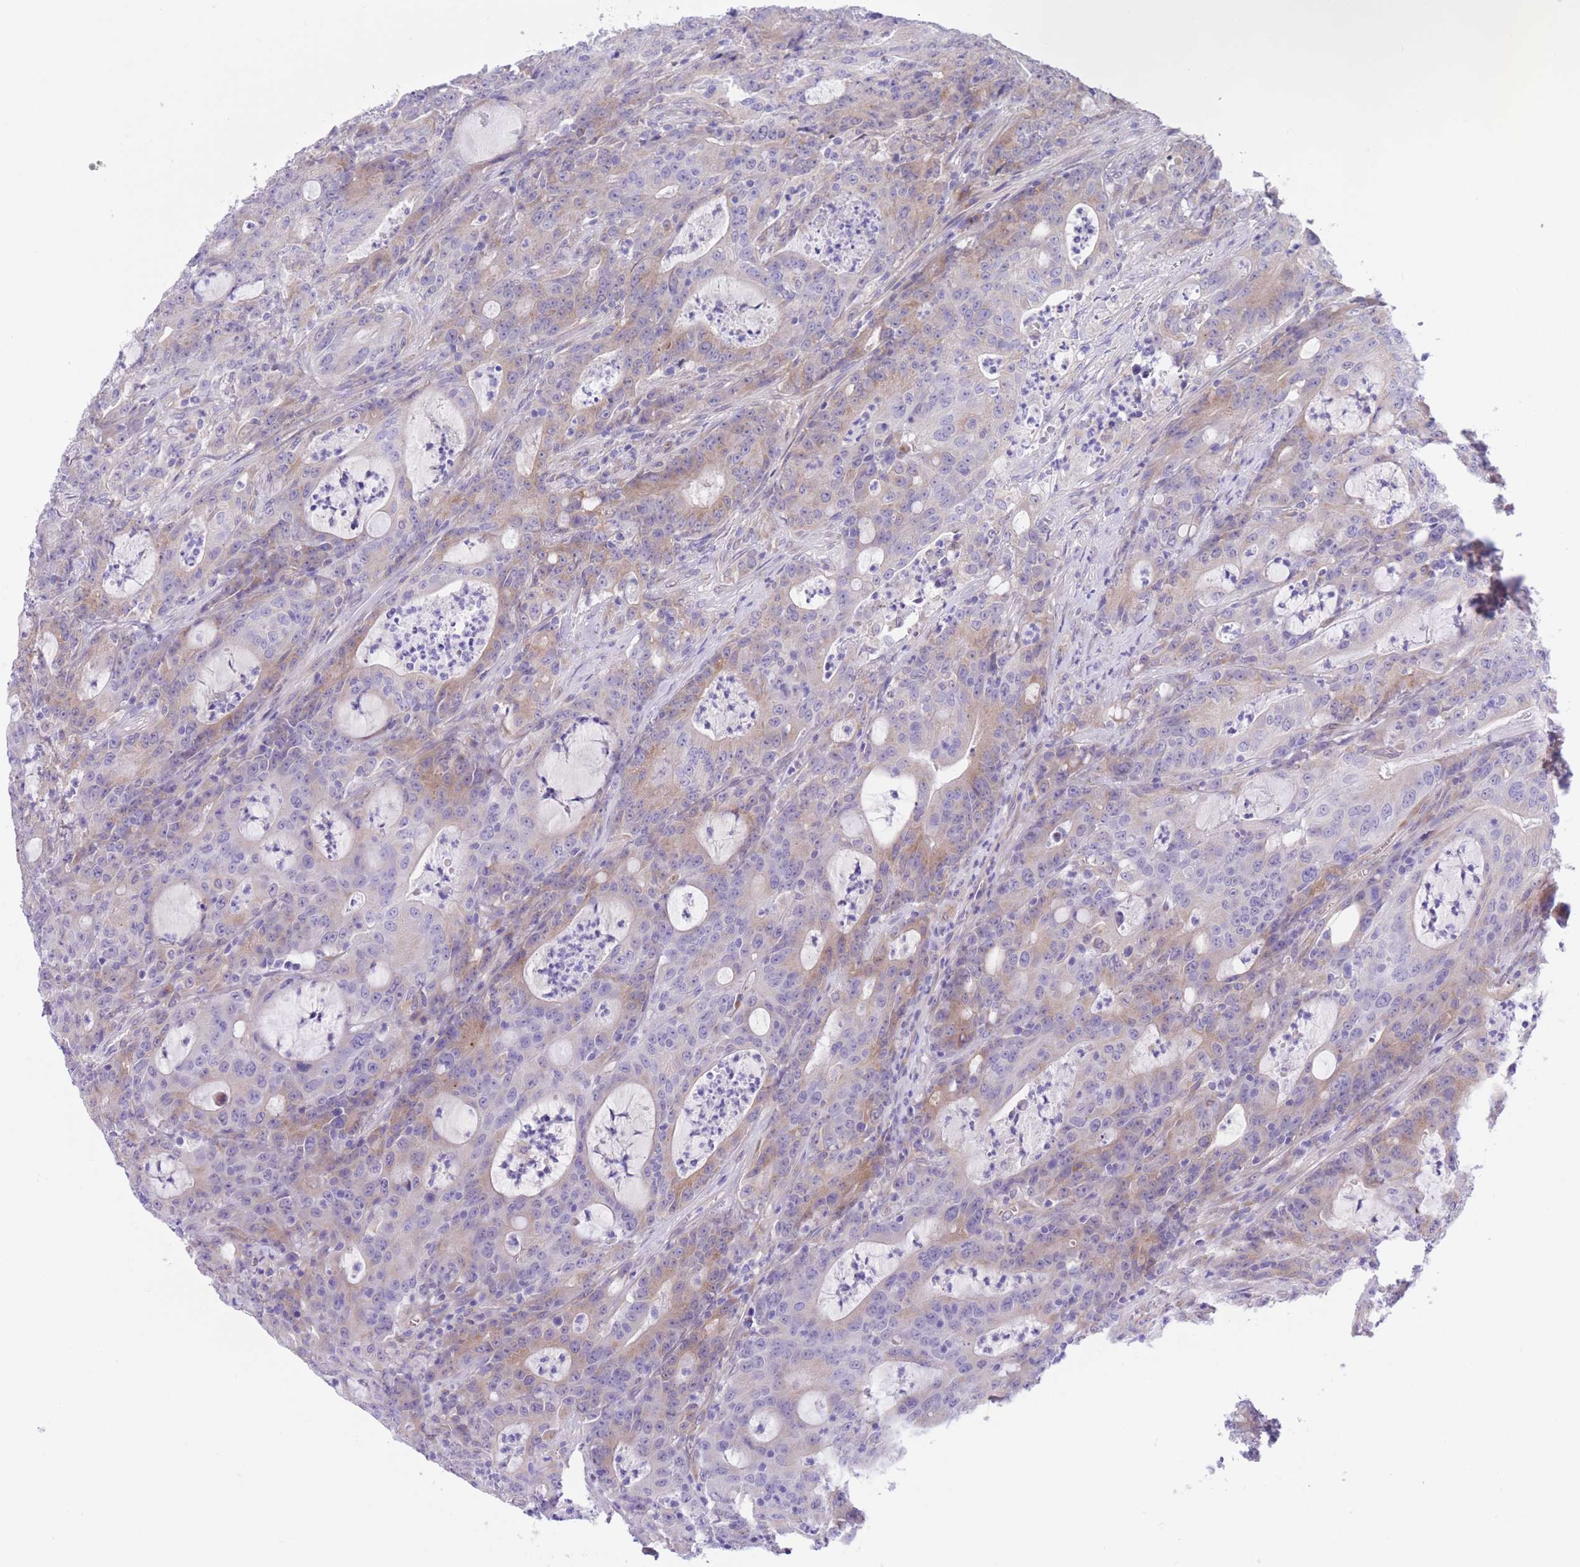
{"staining": {"intensity": "weak", "quantity": "<25%", "location": "cytoplasmic/membranous"}, "tissue": "colorectal cancer", "cell_type": "Tumor cells", "image_type": "cancer", "snomed": [{"axis": "morphology", "description": "Adenocarcinoma, NOS"}, {"axis": "topography", "description": "Colon"}], "caption": "DAB (3,3'-diaminobenzidine) immunohistochemical staining of human colorectal cancer (adenocarcinoma) demonstrates no significant positivity in tumor cells.", "gene": "WWOX", "patient": {"sex": "male", "age": 83}}